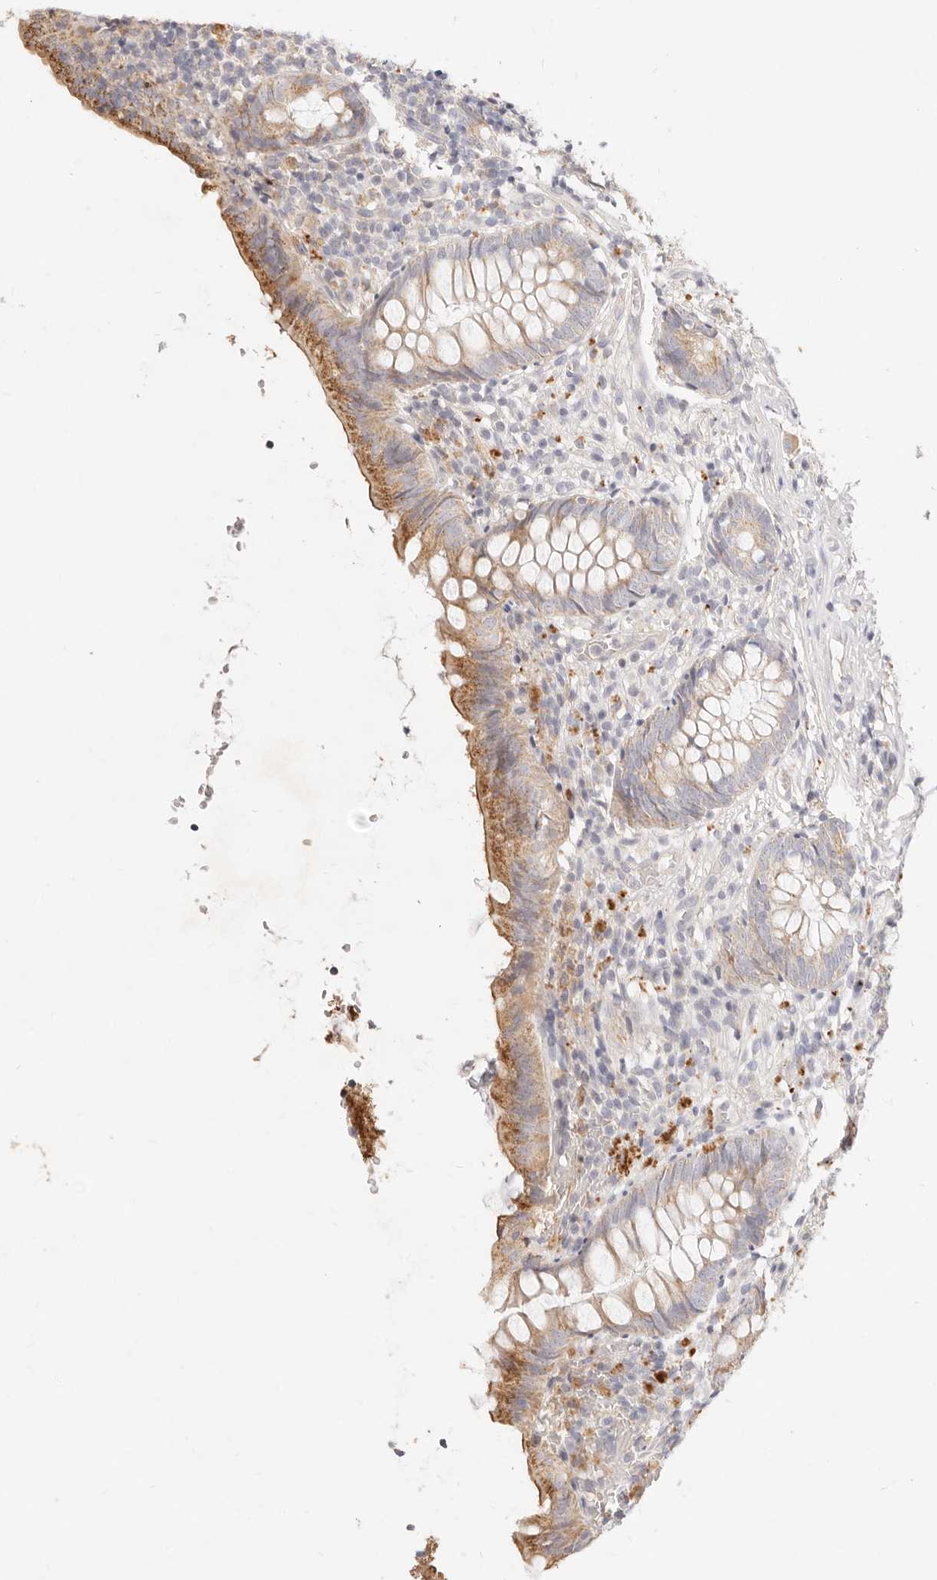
{"staining": {"intensity": "moderate", "quantity": "25%-75%", "location": "cytoplasmic/membranous"}, "tissue": "appendix", "cell_type": "Glandular cells", "image_type": "normal", "snomed": [{"axis": "morphology", "description": "Normal tissue, NOS"}, {"axis": "topography", "description": "Appendix"}], "caption": "Immunohistochemistry of unremarkable human appendix exhibits medium levels of moderate cytoplasmic/membranous expression in about 25%-75% of glandular cells. (IHC, brightfield microscopy, high magnification).", "gene": "ACOX1", "patient": {"sex": "male", "age": 8}}